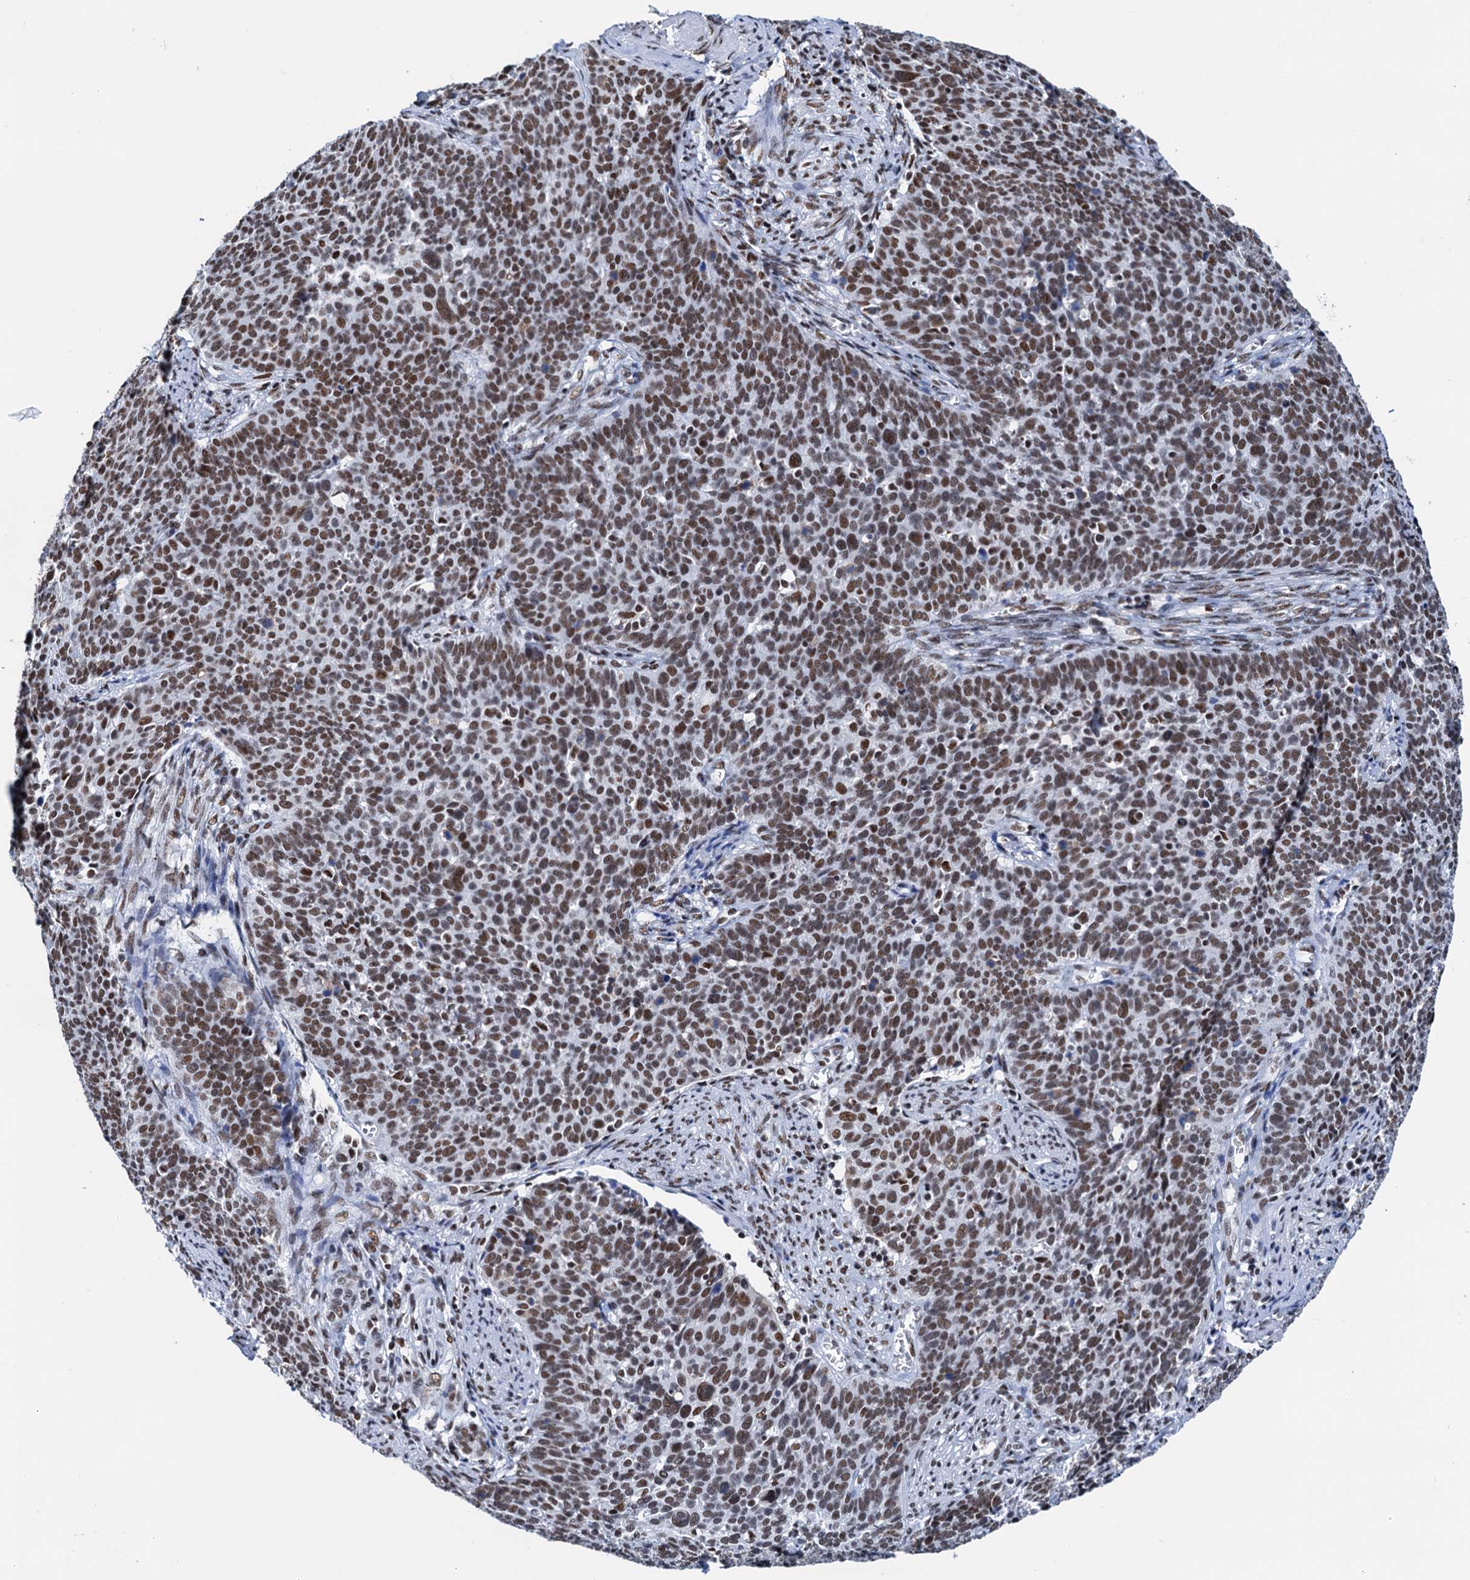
{"staining": {"intensity": "strong", "quantity": ">75%", "location": "nuclear"}, "tissue": "cervical cancer", "cell_type": "Tumor cells", "image_type": "cancer", "snomed": [{"axis": "morphology", "description": "Squamous cell carcinoma, NOS"}, {"axis": "topography", "description": "Cervix"}], "caption": "Protein staining demonstrates strong nuclear expression in approximately >75% of tumor cells in cervical squamous cell carcinoma.", "gene": "SLTM", "patient": {"sex": "female", "age": 39}}